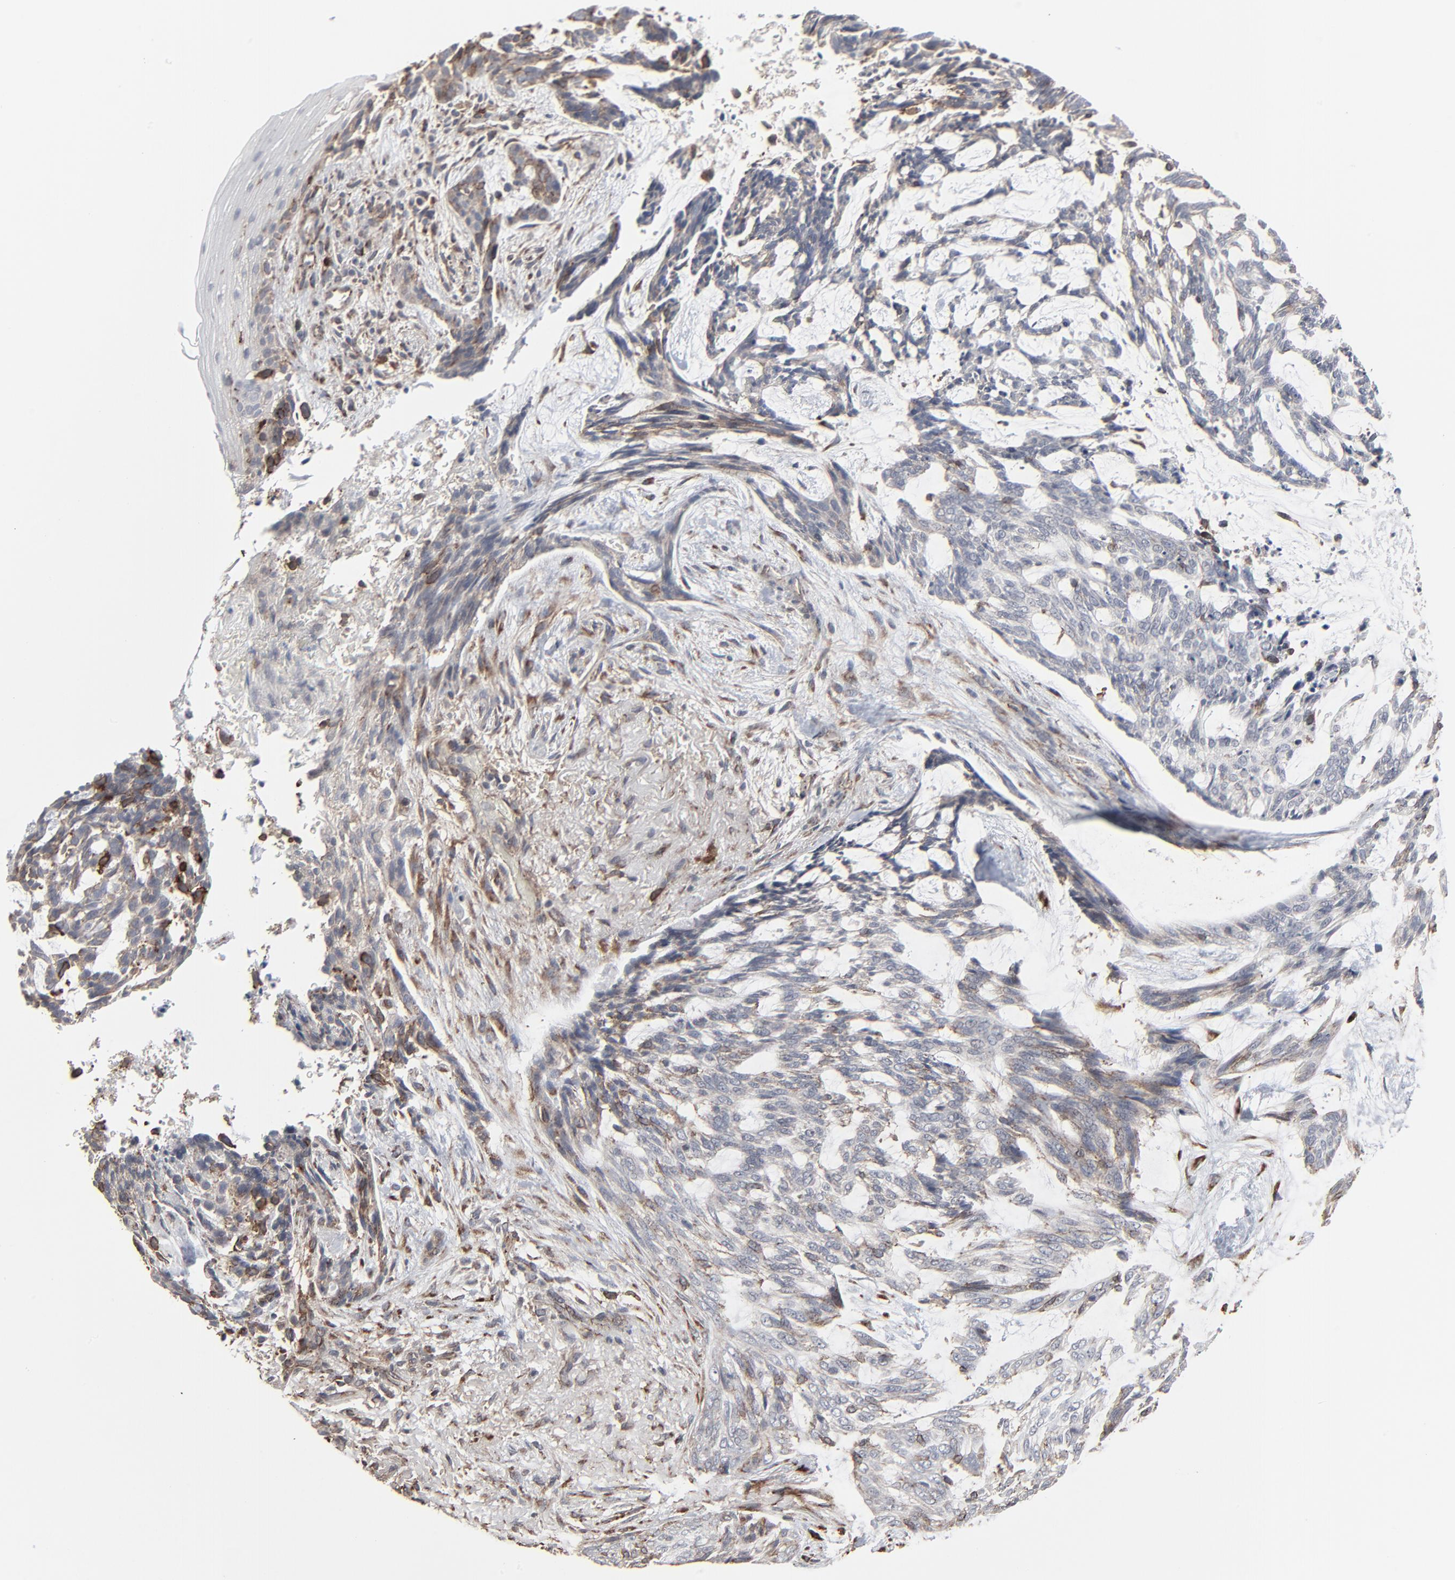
{"staining": {"intensity": "moderate", "quantity": "<25%", "location": "cytoplasmic/membranous"}, "tissue": "skin cancer", "cell_type": "Tumor cells", "image_type": "cancer", "snomed": [{"axis": "morphology", "description": "Normal tissue, NOS"}, {"axis": "morphology", "description": "Basal cell carcinoma"}, {"axis": "topography", "description": "Skin"}], "caption": "Moderate cytoplasmic/membranous protein expression is identified in approximately <25% of tumor cells in basal cell carcinoma (skin).", "gene": "CTNND1", "patient": {"sex": "female", "age": 71}}